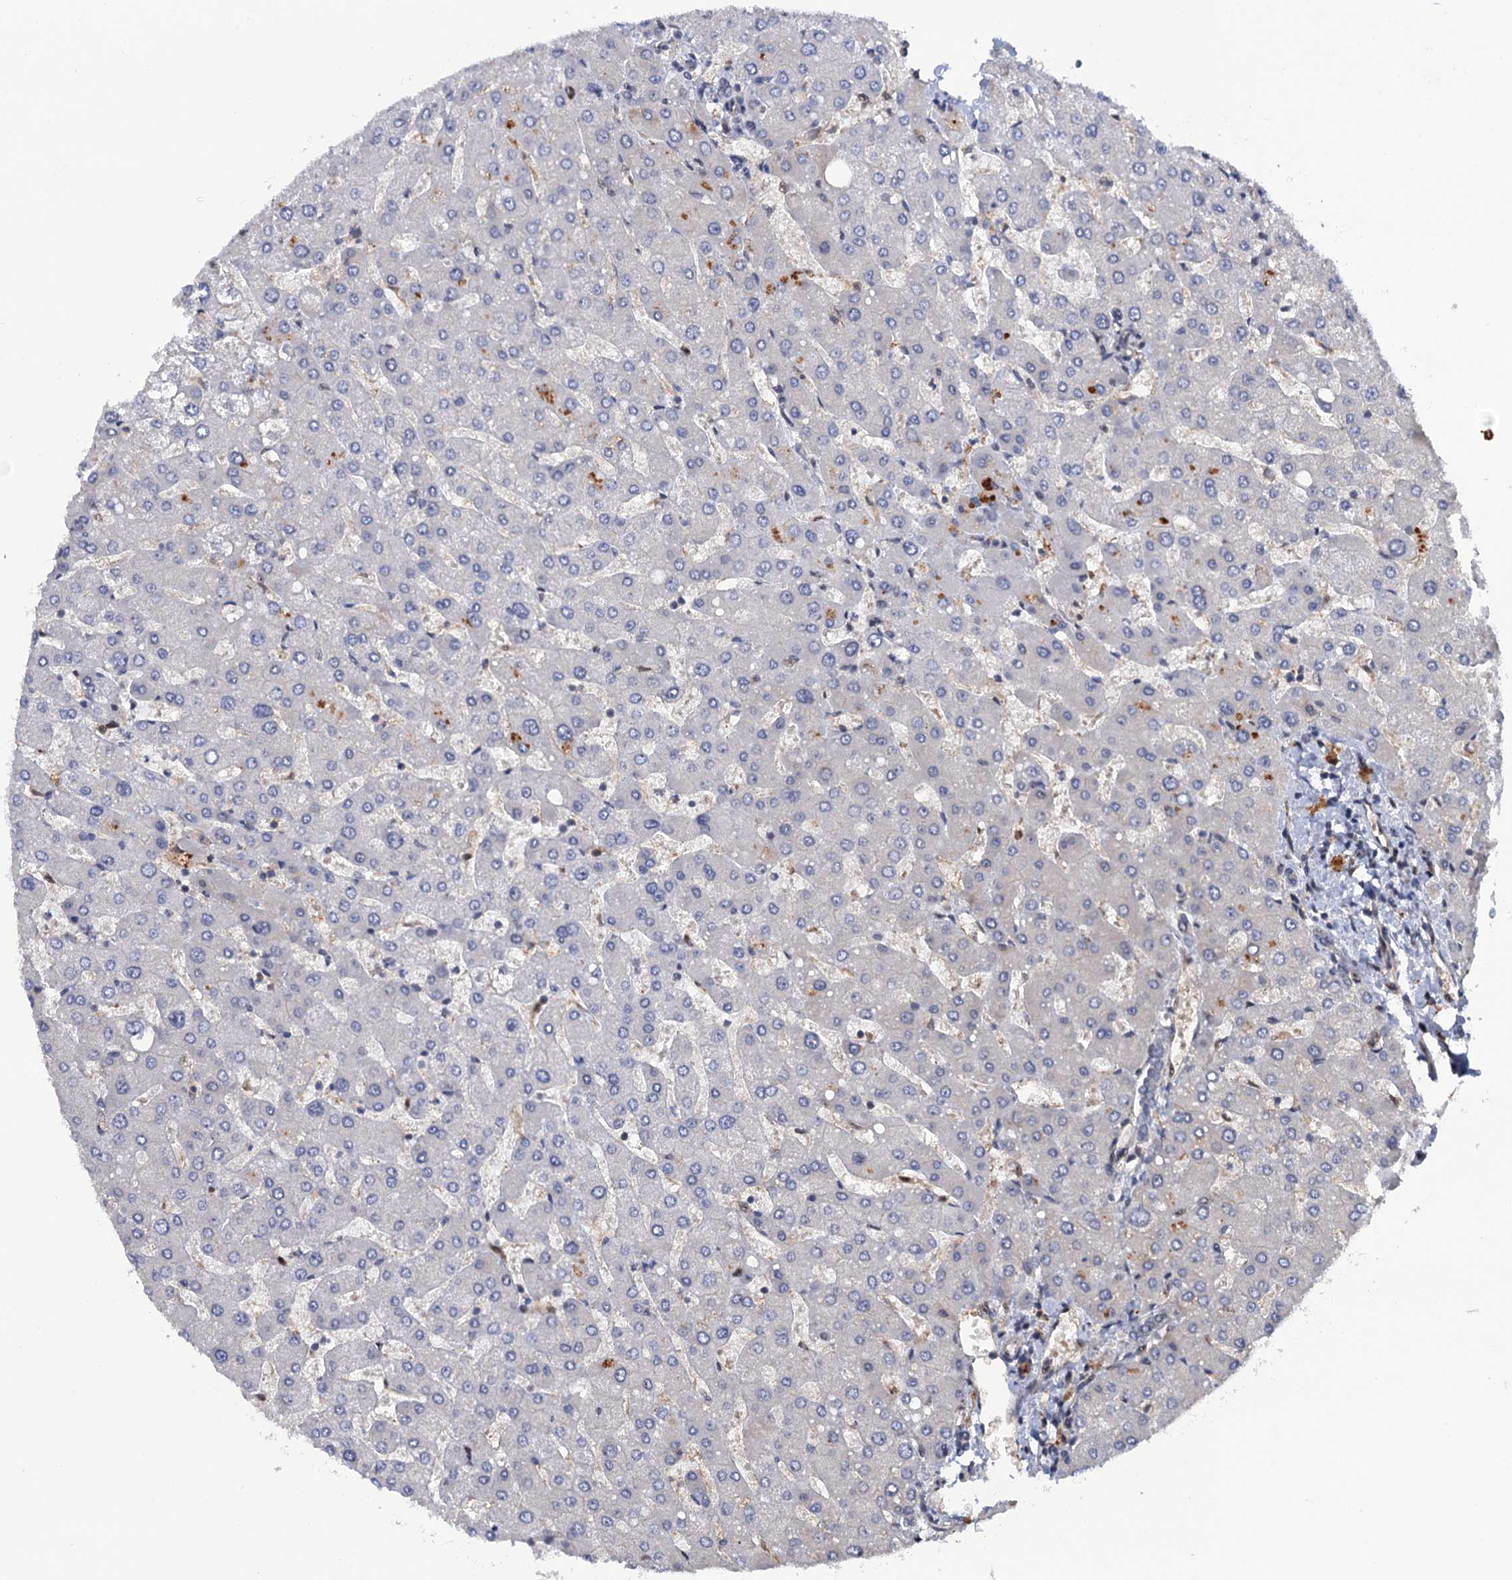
{"staining": {"intensity": "negative", "quantity": "none", "location": "none"}, "tissue": "liver", "cell_type": "Cholangiocytes", "image_type": "normal", "snomed": [{"axis": "morphology", "description": "Normal tissue, NOS"}, {"axis": "topography", "description": "Liver"}], "caption": "Protein analysis of normal liver shows no significant expression in cholangiocytes.", "gene": "CDC23", "patient": {"sex": "male", "age": 55}}